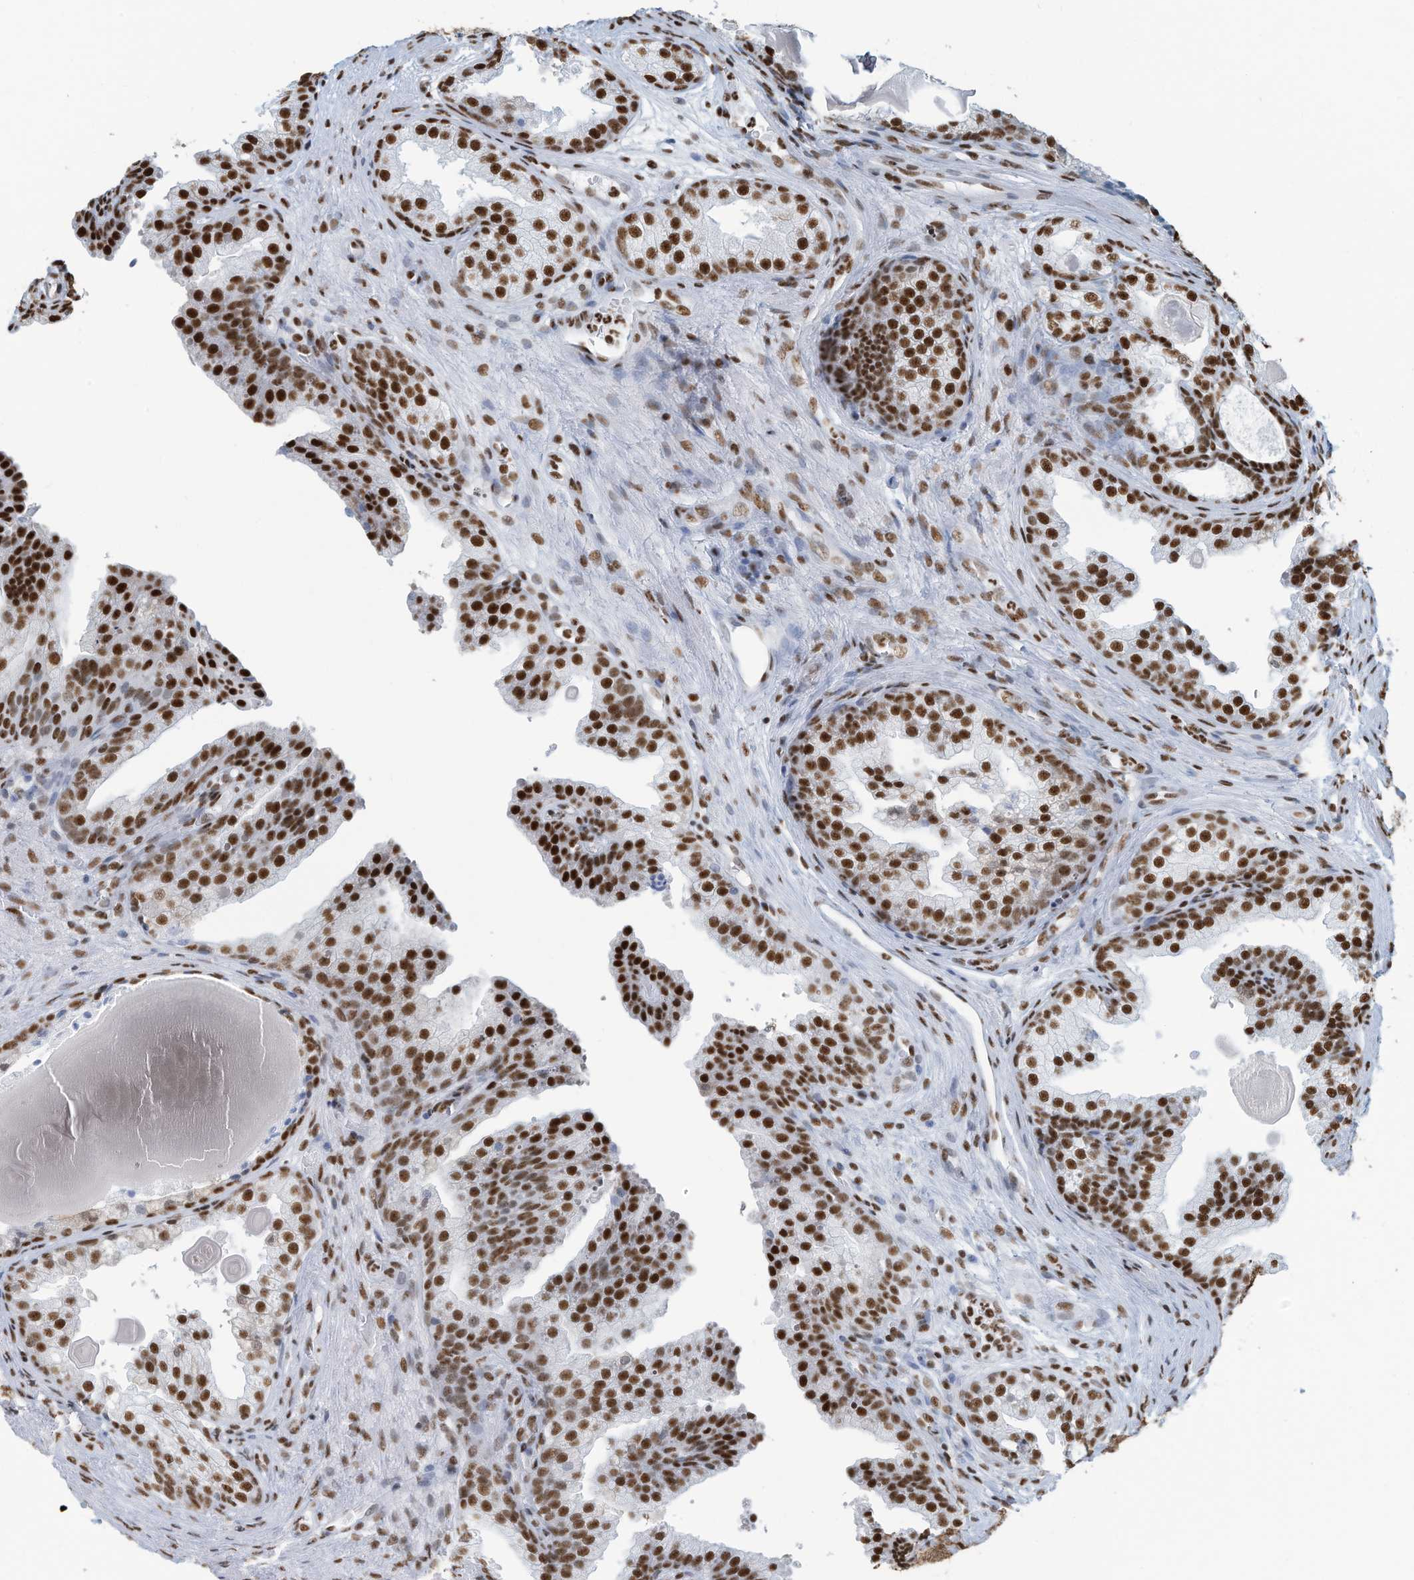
{"staining": {"intensity": "strong", "quantity": ">75%", "location": "nuclear"}, "tissue": "prostate cancer", "cell_type": "Tumor cells", "image_type": "cancer", "snomed": [{"axis": "morphology", "description": "Adenocarcinoma, High grade"}, {"axis": "topography", "description": "Prostate"}], "caption": "Human high-grade adenocarcinoma (prostate) stained with a brown dye demonstrates strong nuclear positive positivity in approximately >75% of tumor cells.", "gene": "SARNP", "patient": {"sex": "male", "age": 62}}